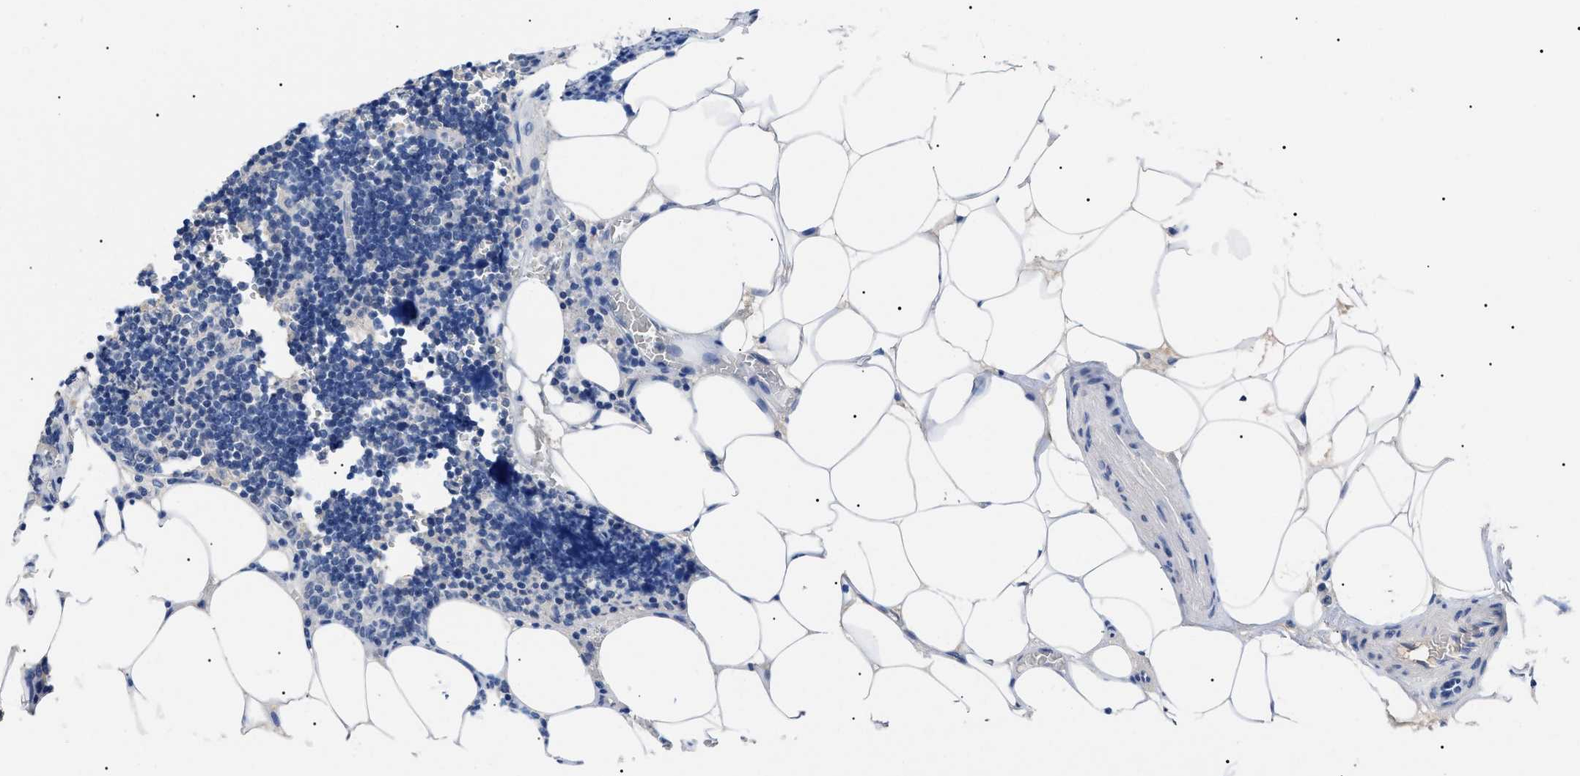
{"staining": {"intensity": "negative", "quantity": "none", "location": "none"}, "tissue": "lymph node", "cell_type": "Germinal center cells", "image_type": "normal", "snomed": [{"axis": "morphology", "description": "Normal tissue, NOS"}, {"axis": "topography", "description": "Lymph node"}], "caption": "Protein analysis of unremarkable lymph node exhibits no significant expression in germinal center cells.", "gene": "PRRT2", "patient": {"sex": "male", "age": 33}}